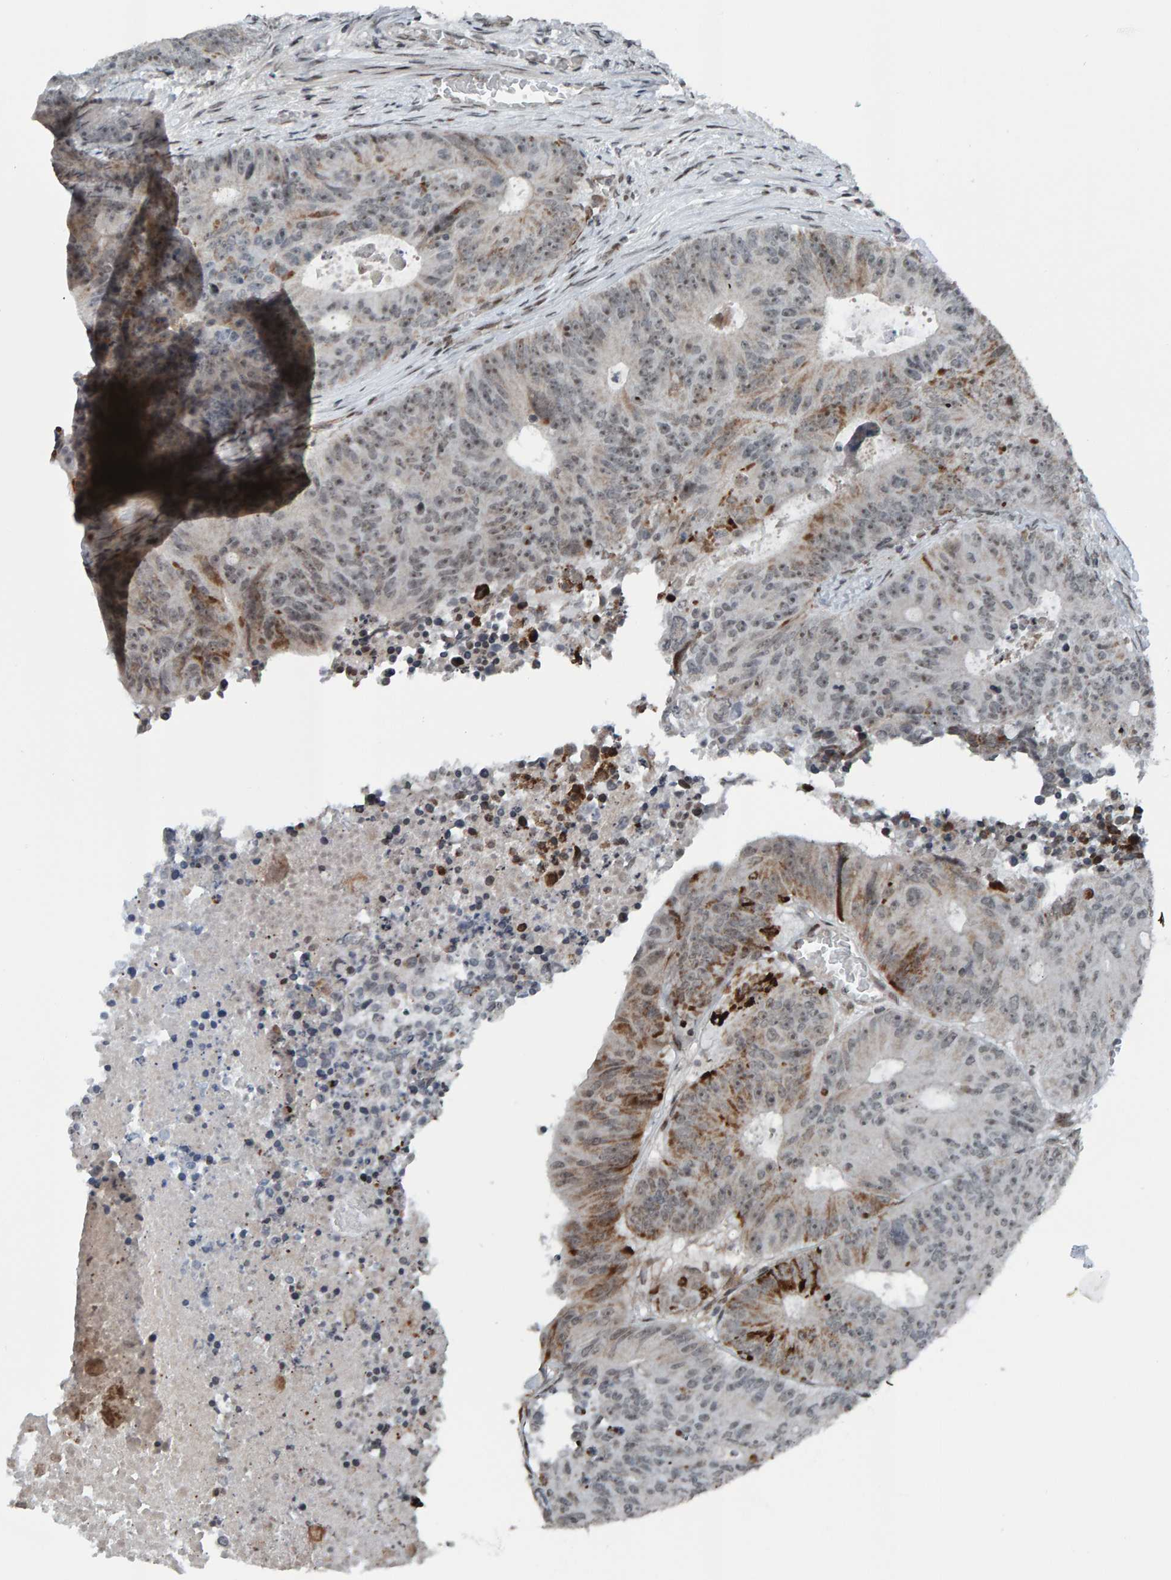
{"staining": {"intensity": "moderate", "quantity": "25%-75%", "location": "cytoplasmic/membranous"}, "tissue": "colorectal cancer", "cell_type": "Tumor cells", "image_type": "cancer", "snomed": [{"axis": "morphology", "description": "Adenocarcinoma, NOS"}, {"axis": "topography", "description": "Colon"}], "caption": "Immunohistochemistry image of neoplastic tissue: human colorectal cancer (adenocarcinoma) stained using immunohistochemistry (IHC) demonstrates medium levels of moderate protein expression localized specifically in the cytoplasmic/membranous of tumor cells, appearing as a cytoplasmic/membranous brown color.", "gene": "ZNF366", "patient": {"sex": "male", "age": 87}}